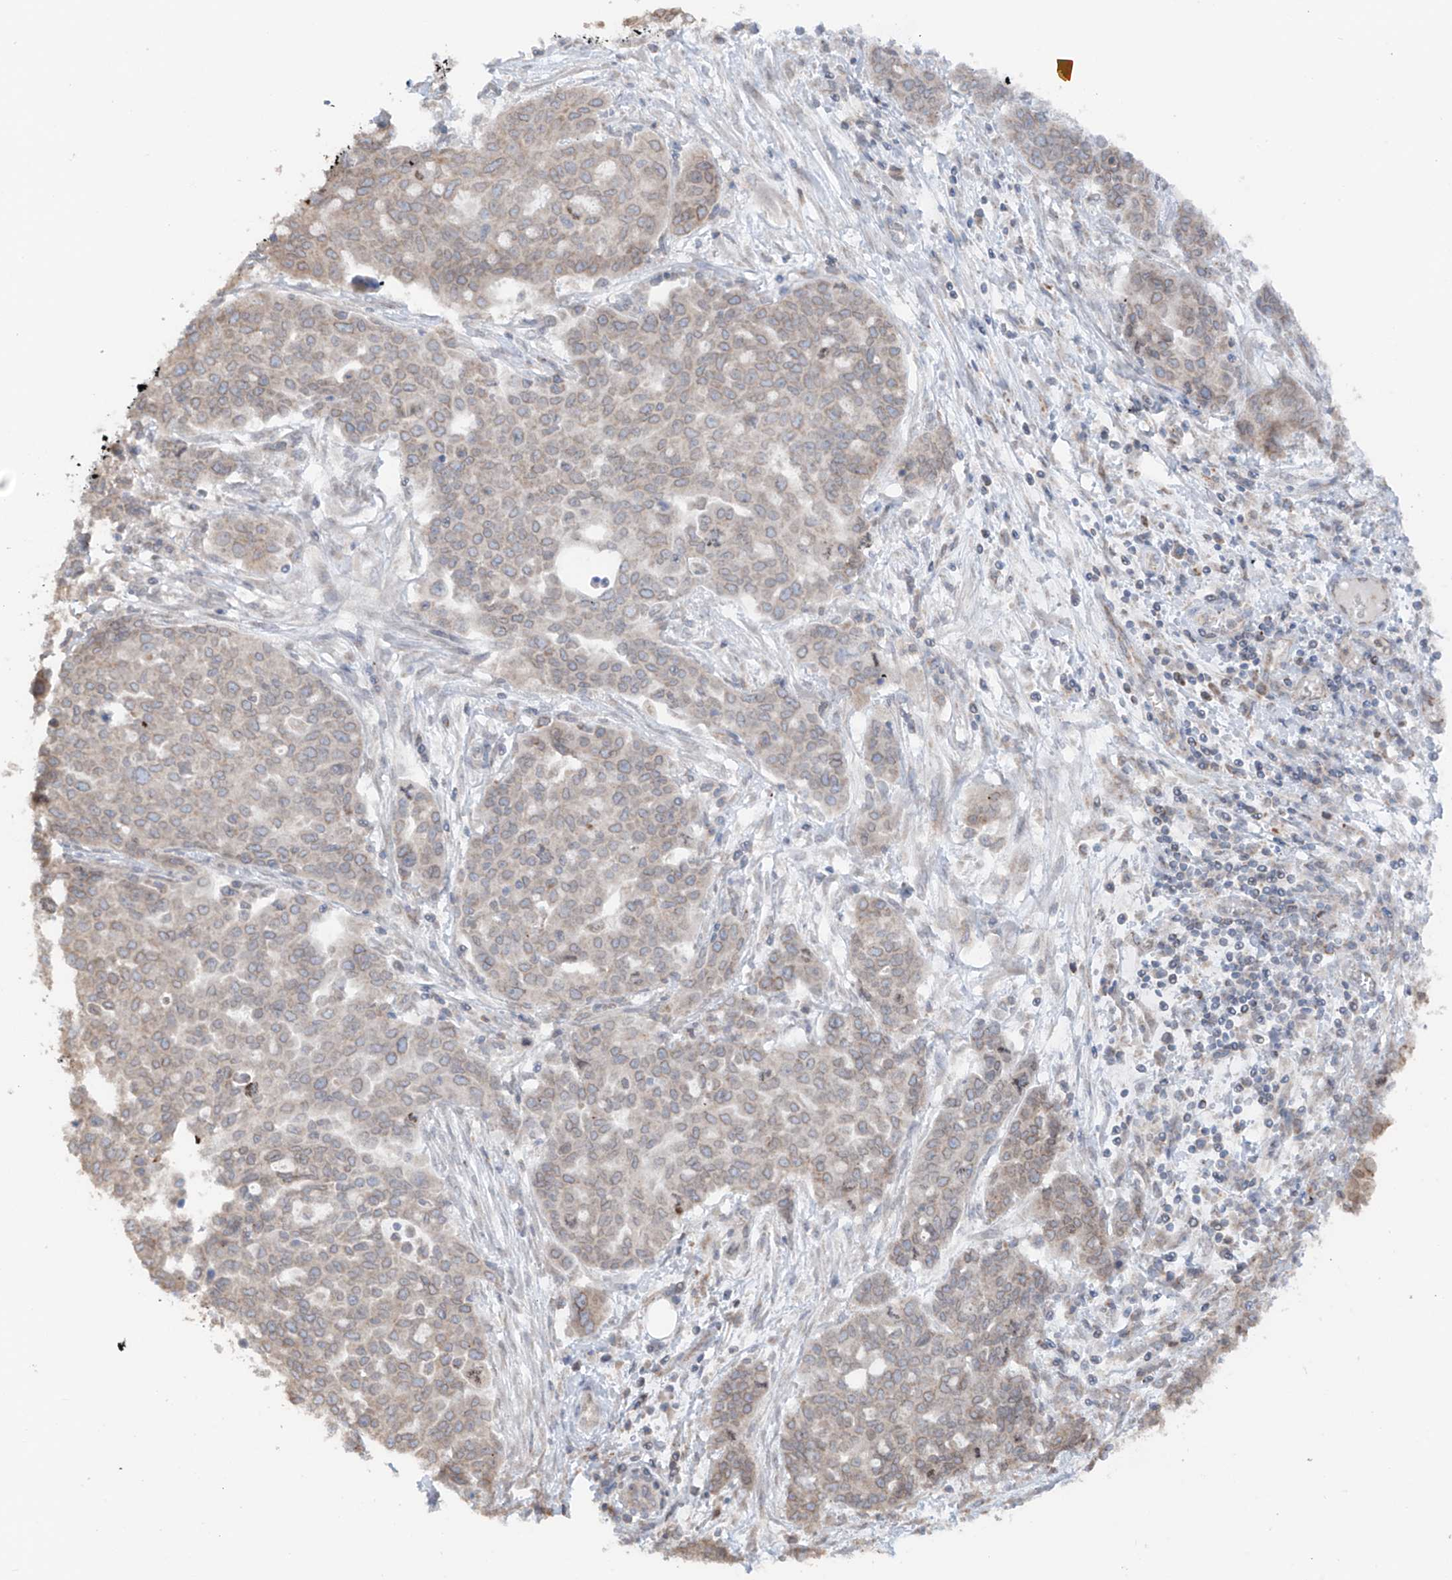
{"staining": {"intensity": "weak", "quantity": ">75%", "location": "cytoplasmic/membranous,nuclear"}, "tissue": "ovarian cancer", "cell_type": "Tumor cells", "image_type": "cancer", "snomed": [{"axis": "morphology", "description": "Cystadenocarcinoma, serous, NOS"}, {"axis": "topography", "description": "Soft tissue"}, {"axis": "topography", "description": "Ovary"}], "caption": "Ovarian cancer stained with a protein marker exhibits weak staining in tumor cells.", "gene": "AHCTF1", "patient": {"sex": "female", "age": 57}}